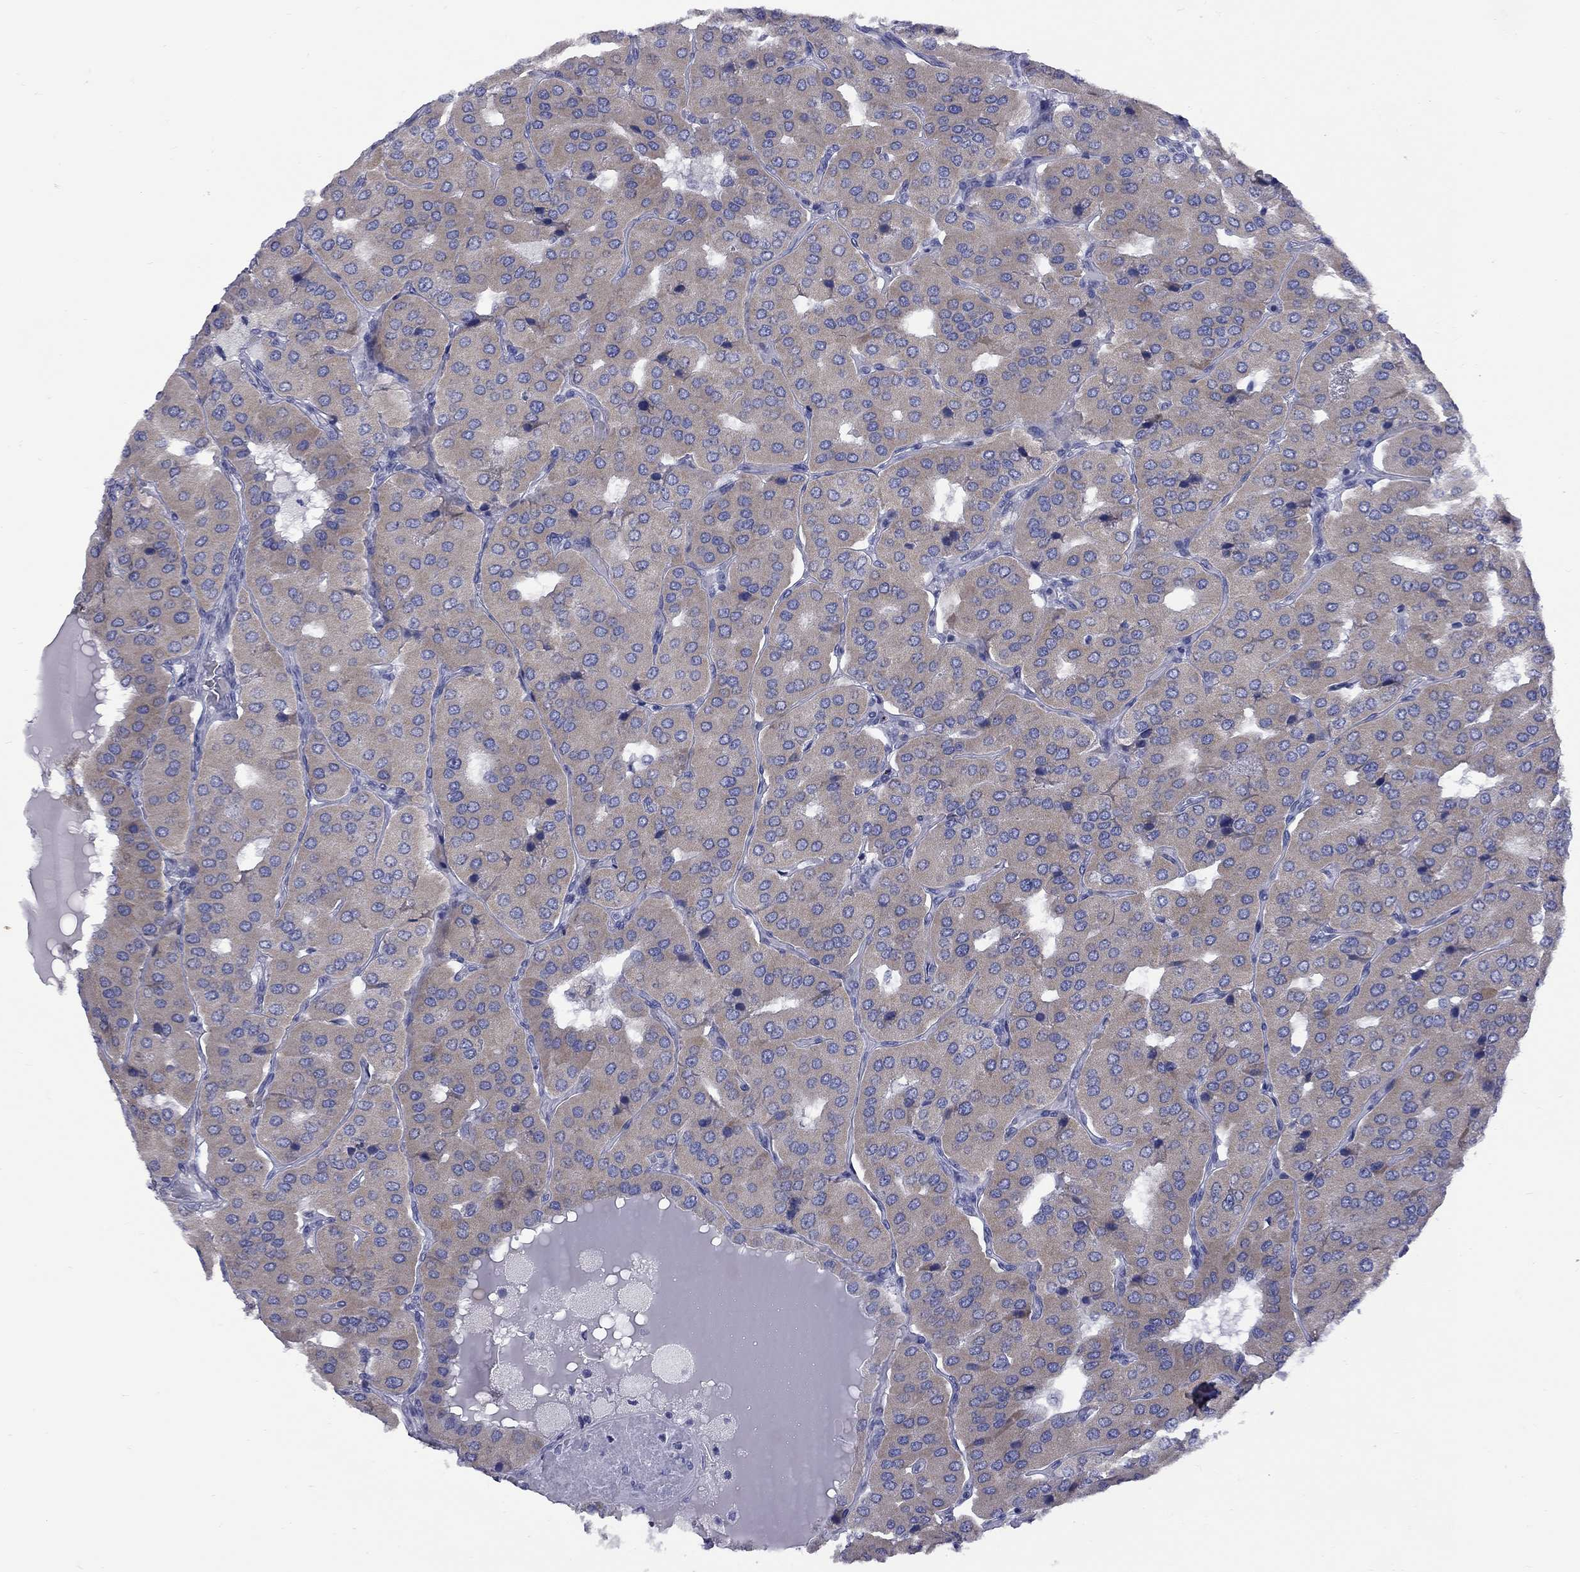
{"staining": {"intensity": "weak", "quantity": ">75%", "location": "cytoplasmic/membranous"}, "tissue": "parathyroid gland", "cell_type": "Glandular cells", "image_type": "normal", "snomed": [{"axis": "morphology", "description": "Normal tissue, NOS"}, {"axis": "morphology", "description": "Adenoma, NOS"}, {"axis": "topography", "description": "Parathyroid gland"}], "caption": "High-power microscopy captured an IHC histopathology image of benign parathyroid gland, revealing weak cytoplasmic/membranous expression in about >75% of glandular cells. The staining was performed using DAB, with brown indicating positive protein expression. Nuclei are stained blue with hematoxylin.", "gene": "ABCB4", "patient": {"sex": "female", "age": 86}}